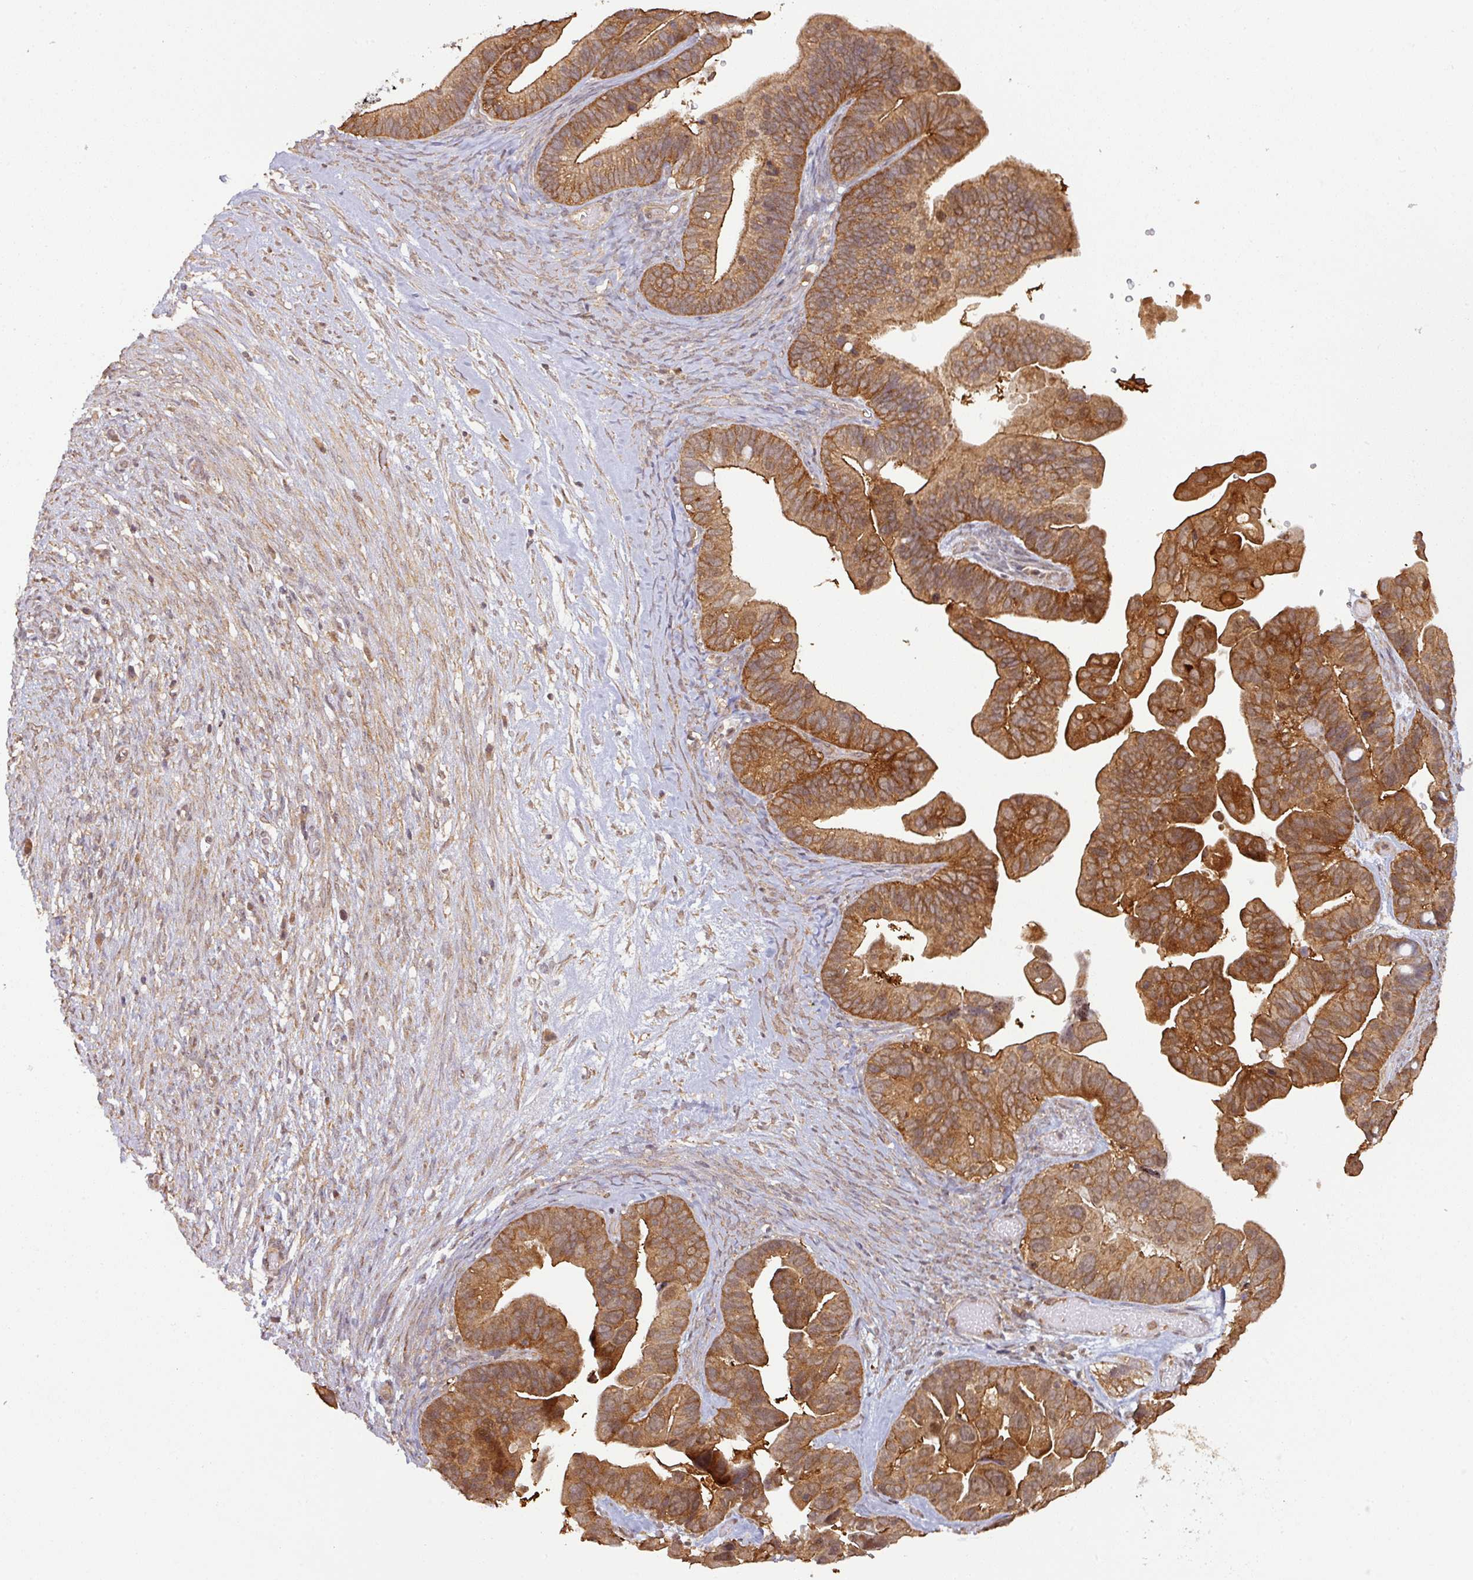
{"staining": {"intensity": "strong", "quantity": ">75%", "location": "cytoplasmic/membranous"}, "tissue": "ovarian cancer", "cell_type": "Tumor cells", "image_type": "cancer", "snomed": [{"axis": "morphology", "description": "Cystadenocarcinoma, serous, NOS"}, {"axis": "topography", "description": "Ovary"}], "caption": "Immunohistochemistry (IHC) (DAB) staining of human serous cystadenocarcinoma (ovarian) demonstrates strong cytoplasmic/membranous protein staining in approximately >75% of tumor cells.", "gene": "ZNF322", "patient": {"sex": "female", "age": 56}}